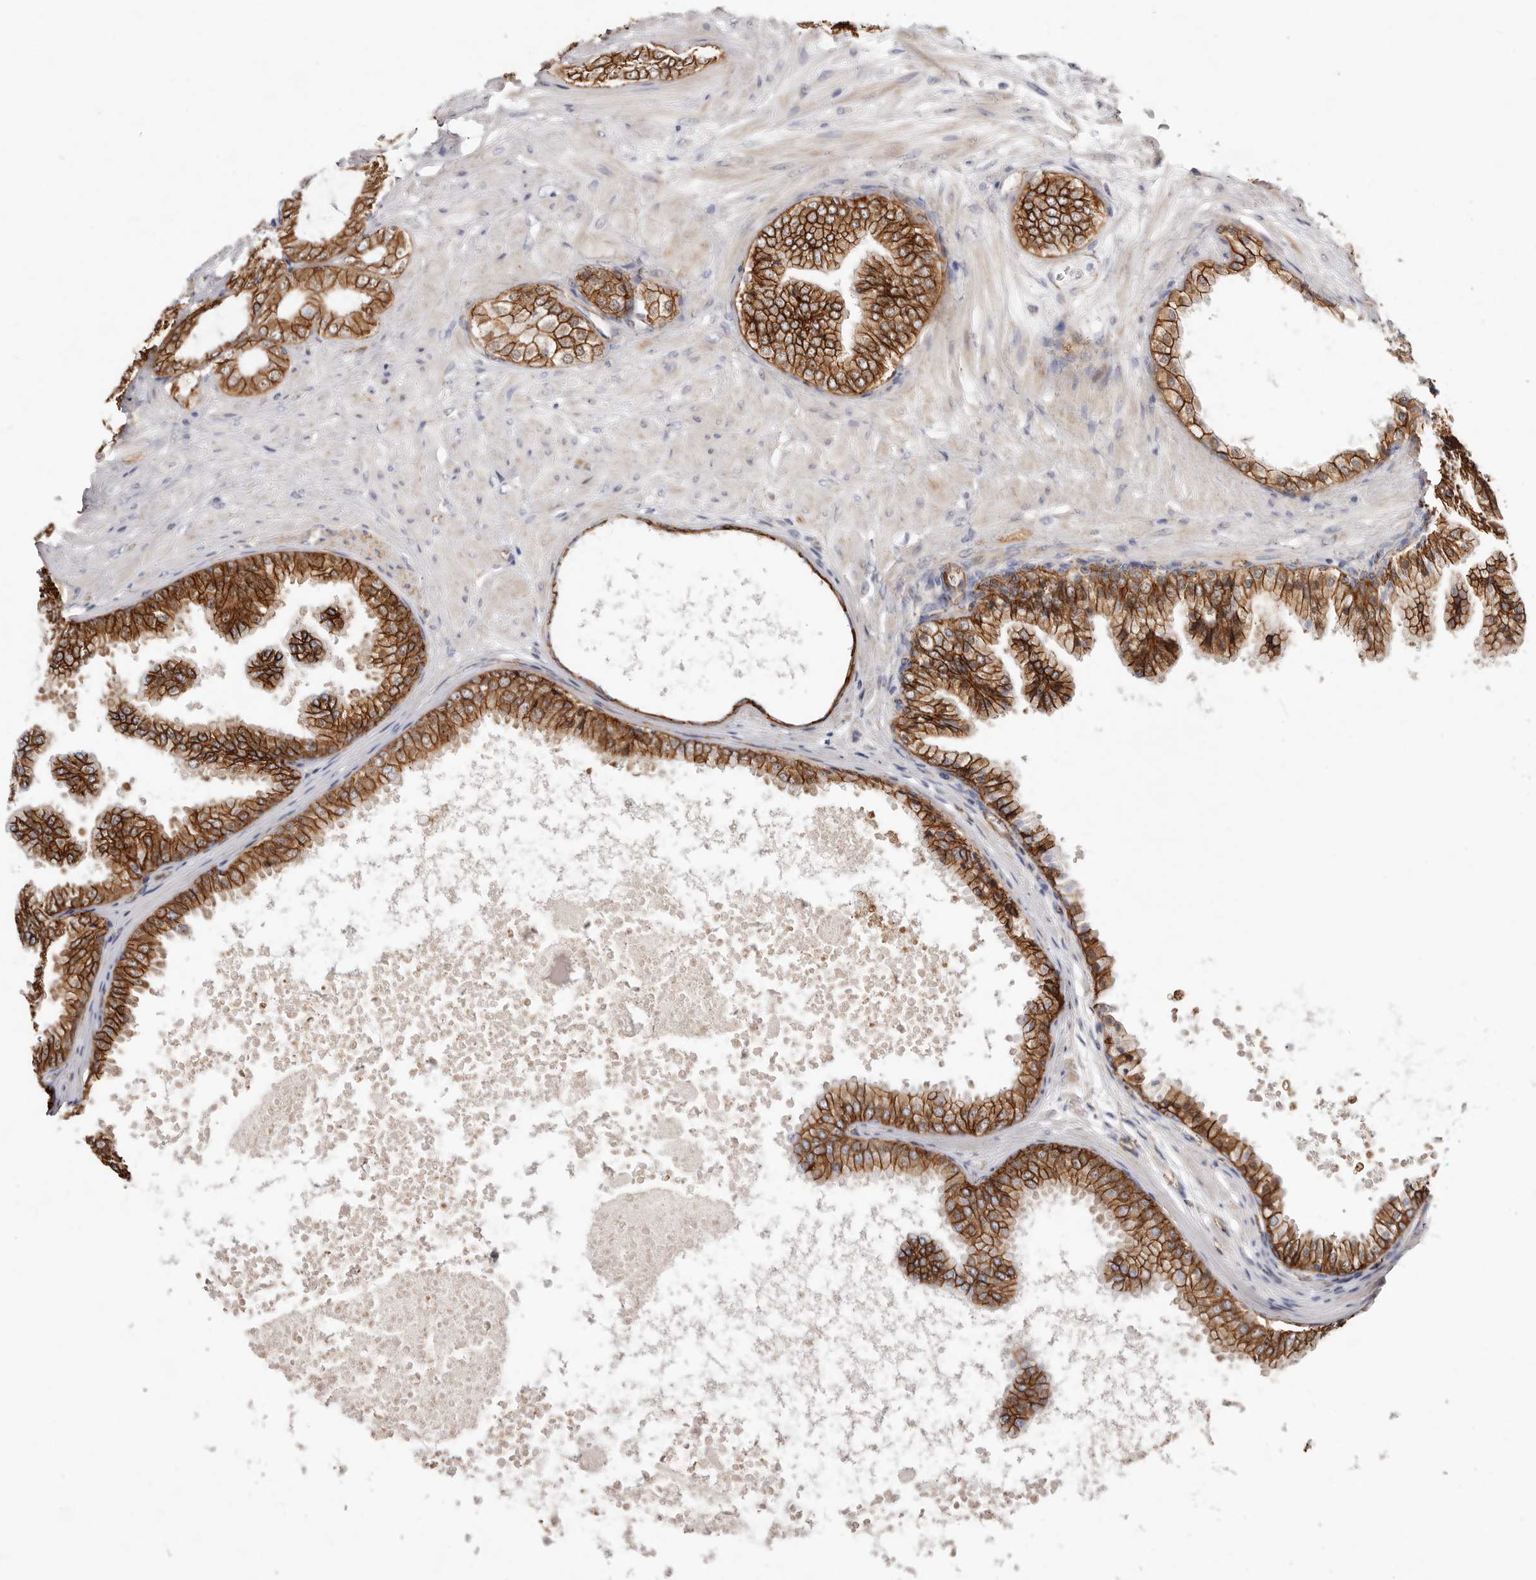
{"staining": {"intensity": "strong", "quantity": ">75%", "location": "cytoplasmic/membranous"}, "tissue": "prostate cancer", "cell_type": "Tumor cells", "image_type": "cancer", "snomed": [{"axis": "morphology", "description": "Adenocarcinoma, Low grade"}, {"axis": "topography", "description": "Prostate"}], "caption": "Brown immunohistochemical staining in low-grade adenocarcinoma (prostate) displays strong cytoplasmic/membranous positivity in about >75% of tumor cells.", "gene": "CTNNB1", "patient": {"sex": "male", "age": 63}}